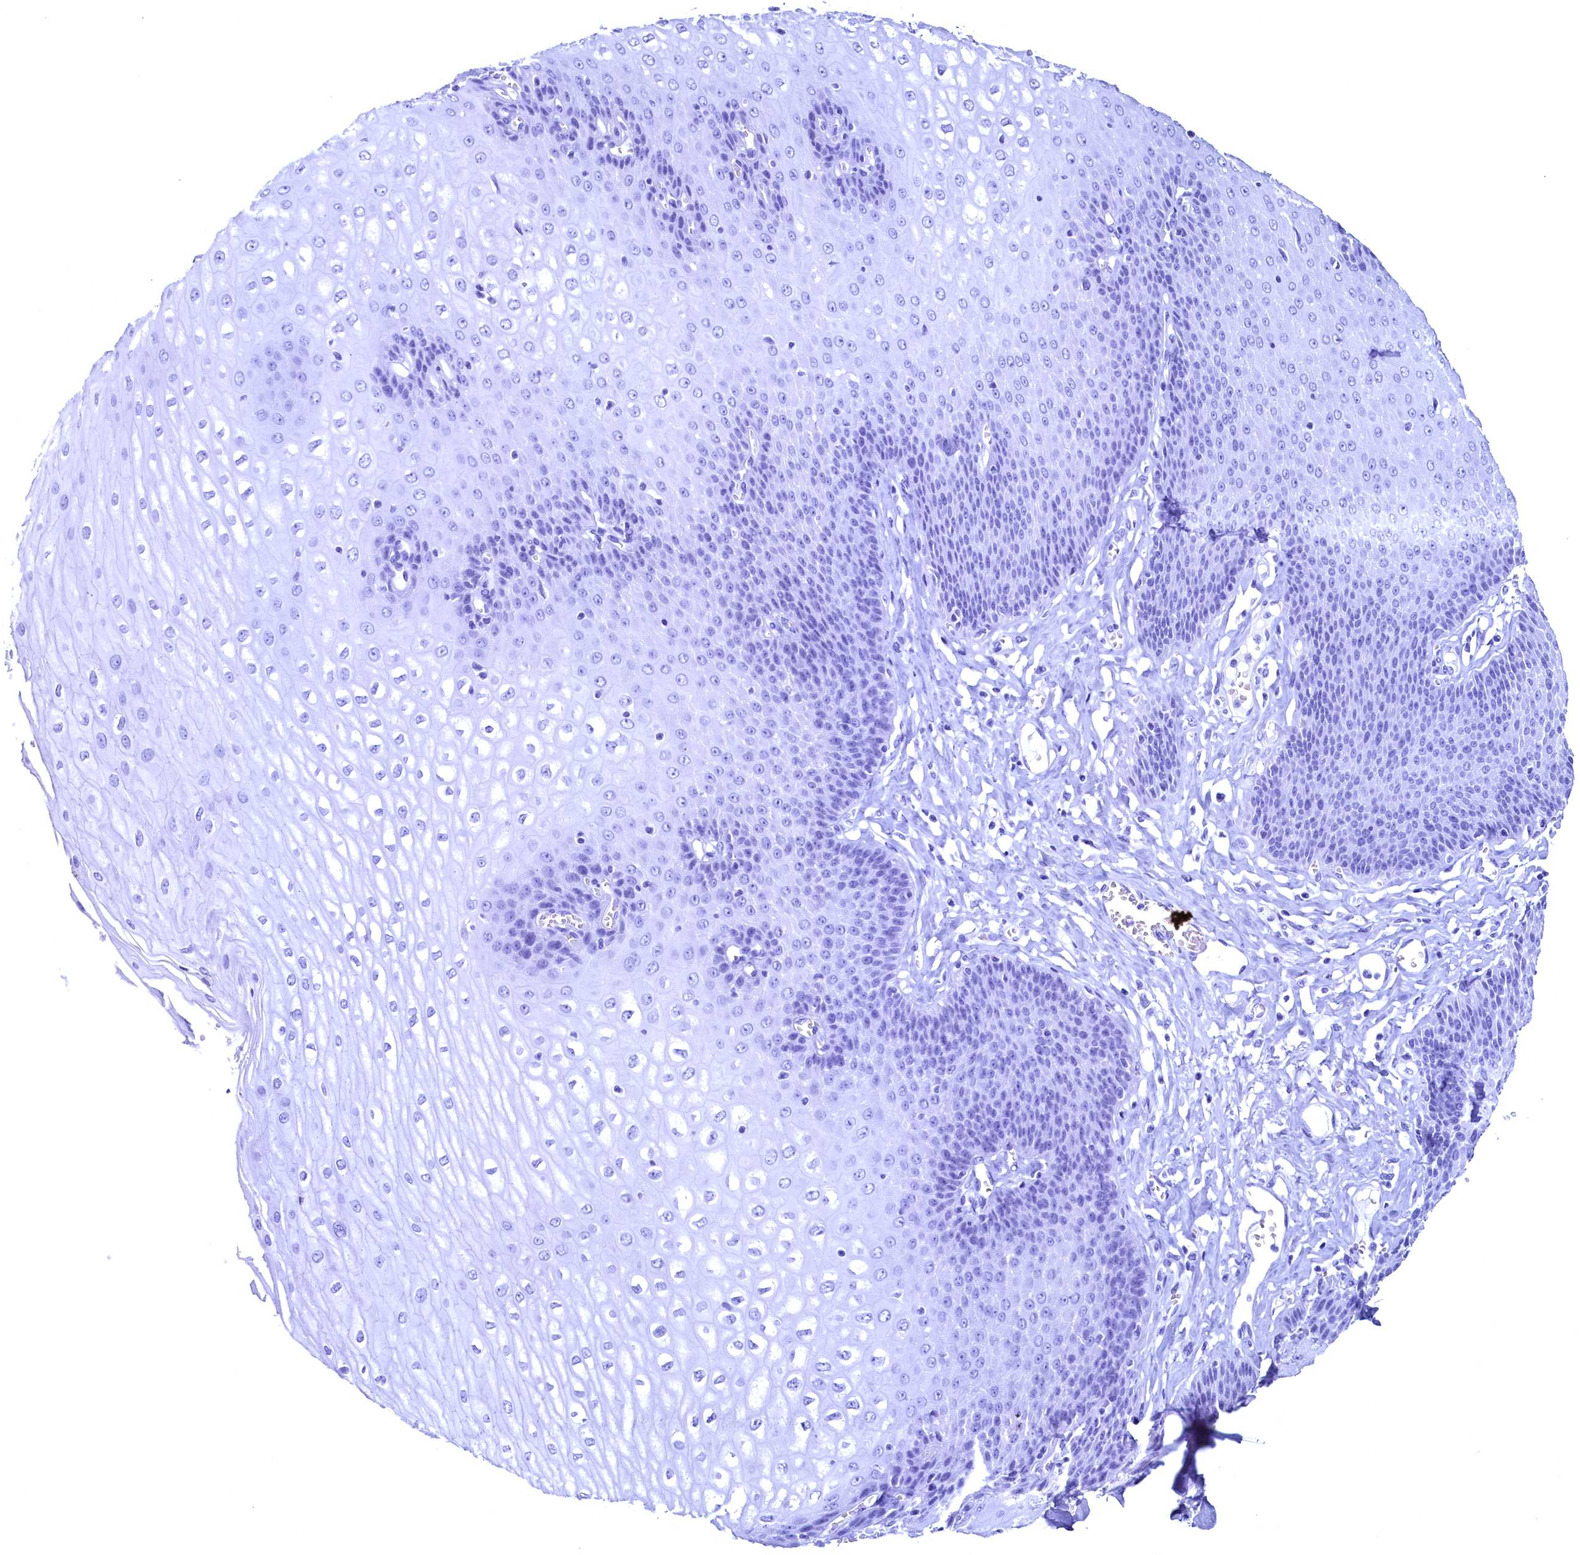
{"staining": {"intensity": "negative", "quantity": "none", "location": "none"}, "tissue": "esophagus", "cell_type": "Squamous epithelial cells", "image_type": "normal", "snomed": [{"axis": "morphology", "description": "Normal tissue, NOS"}, {"axis": "topography", "description": "Esophagus"}], "caption": "This is an immunohistochemistry image of normal esophagus. There is no staining in squamous epithelial cells.", "gene": "FLYWCH2", "patient": {"sex": "male", "age": 60}}